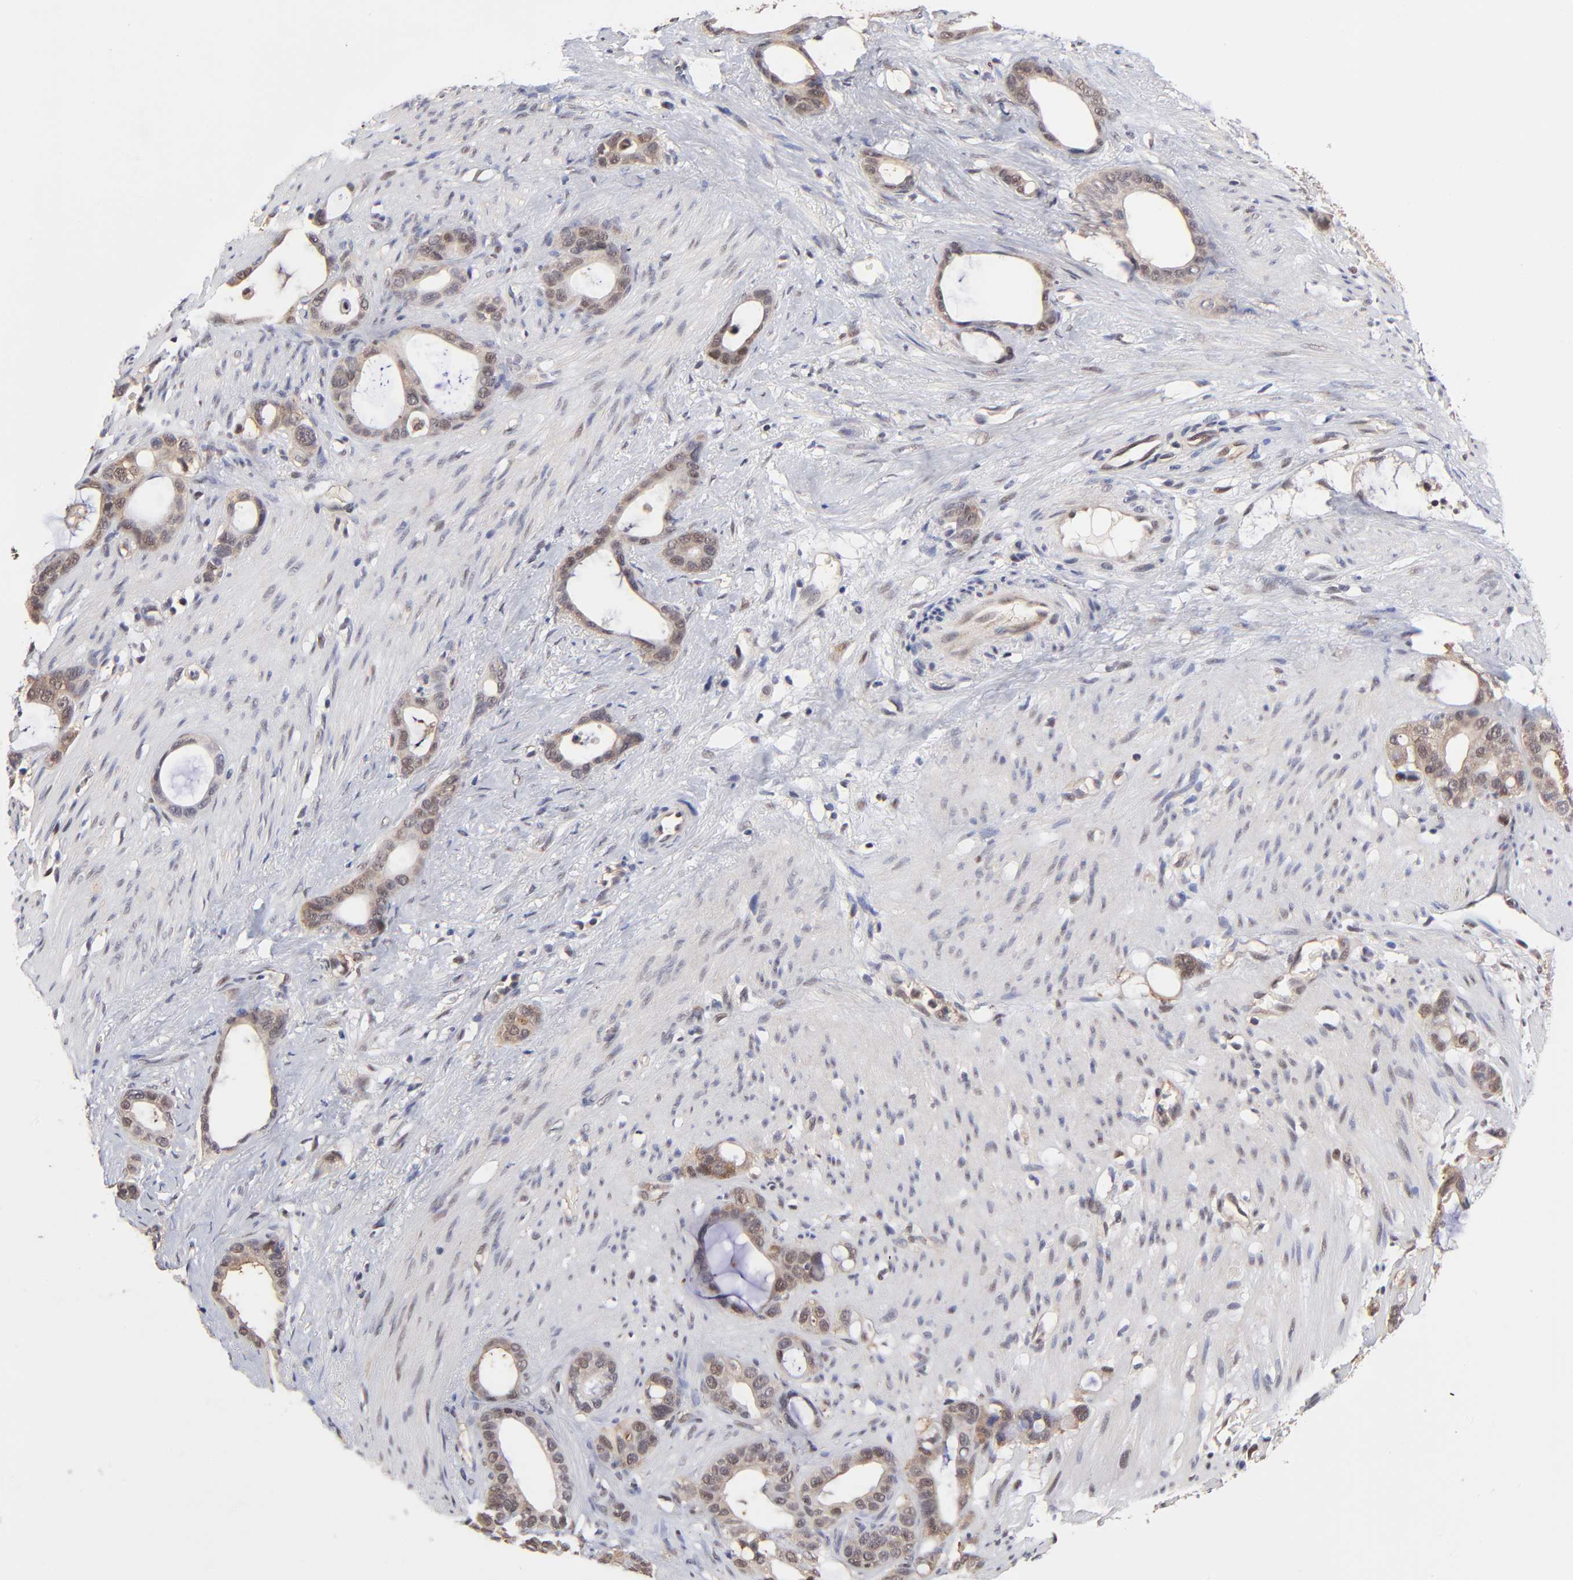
{"staining": {"intensity": "weak", "quantity": "<25%", "location": "nuclear"}, "tissue": "stomach cancer", "cell_type": "Tumor cells", "image_type": "cancer", "snomed": [{"axis": "morphology", "description": "Adenocarcinoma, NOS"}, {"axis": "topography", "description": "Stomach"}], "caption": "Immunohistochemistry (IHC) of human stomach cancer exhibits no expression in tumor cells. The staining is performed using DAB (3,3'-diaminobenzidine) brown chromogen with nuclei counter-stained in using hematoxylin.", "gene": "PSMC4", "patient": {"sex": "female", "age": 75}}